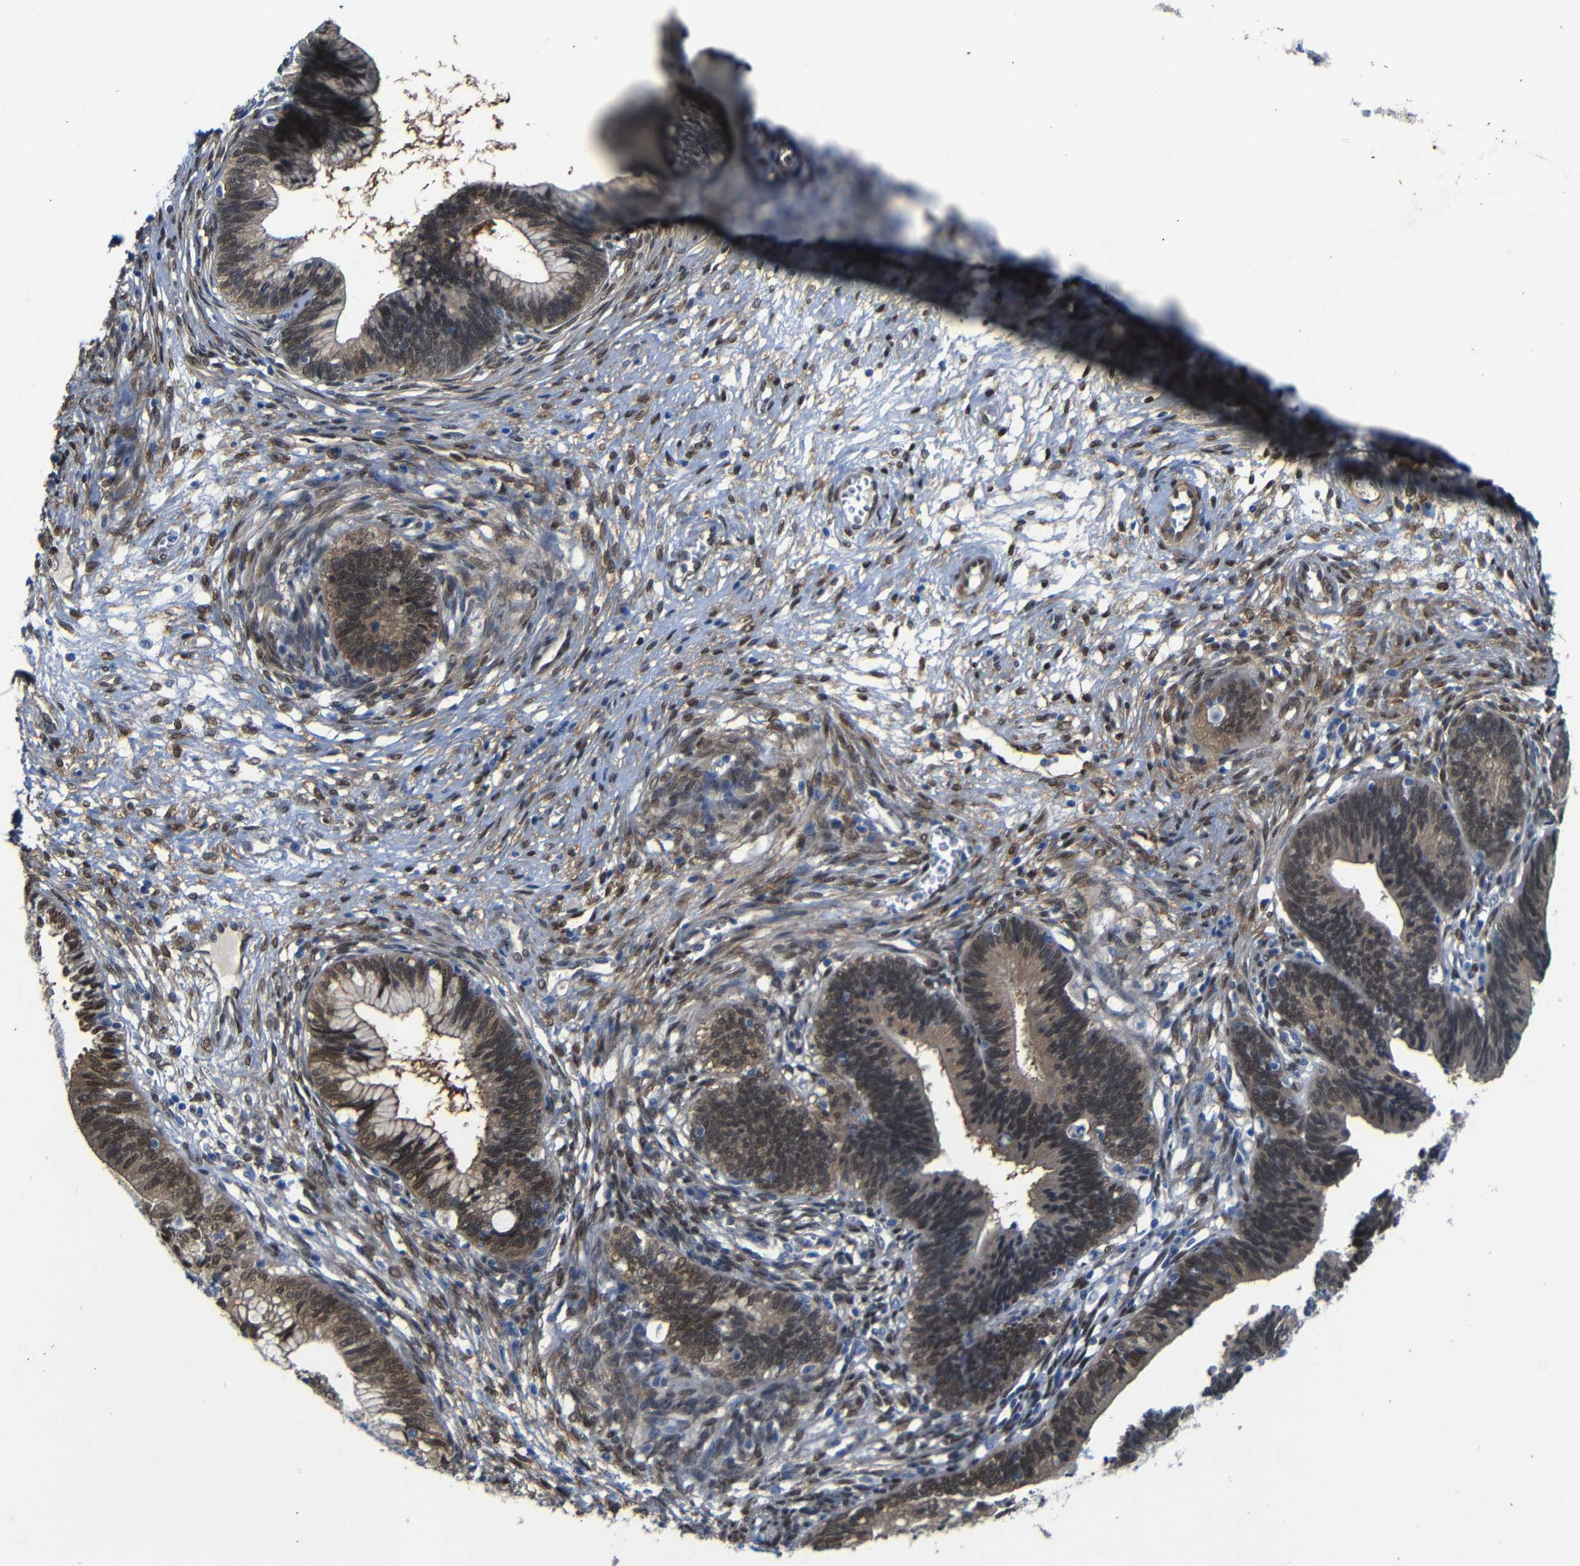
{"staining": {"intensity": "moderate", "quantity": ">75%", "location": "cytoplasmic/membranous,nuclear"}, "tissue": "cervical cancer", "cell_type": "Tumor cells", "image_type": "cancer", "snomed": [{"axis": "morphology", "description": "Adenocarcinoma, NOS"}, {"axis": "topography", "description": "Cervix"}], "caption": "IHC (DAB) staining of cervical adenocarcinoma exhibits moderate cytoplasmic/membranous and nuclear protein staining in approximately >75% of tumor cells.", "gene": "YAP1", "patient": {"sex": "female", "age": 44}}